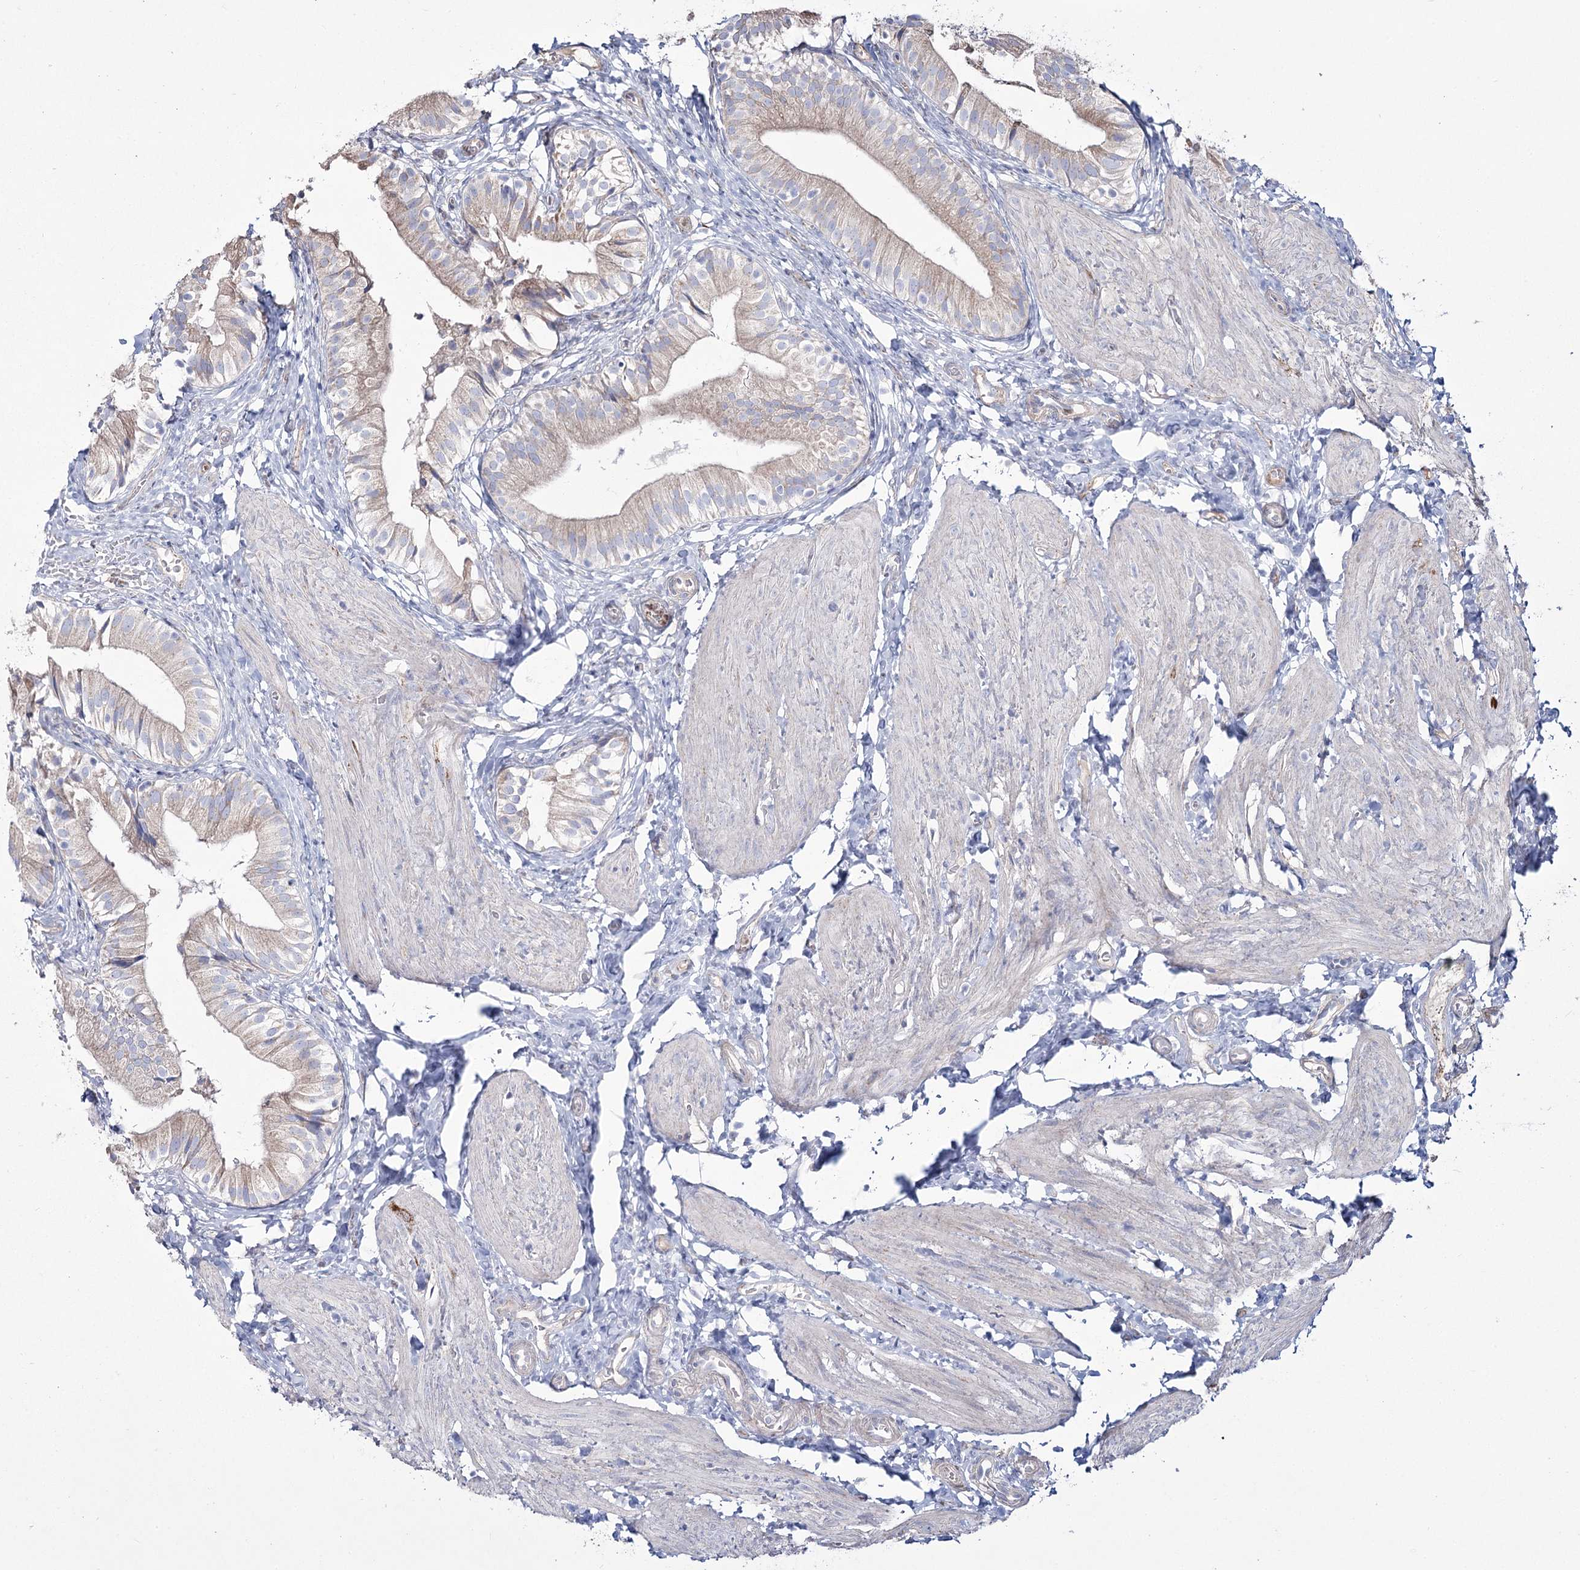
{"staining": {"intensity": "moderate", "quantity": "<25%", "location": "cytoplasmic/membranous"}, "tissue": "gallbladder", "cell_type": "Glandular cells", "image_type": "normal", "snomed": [{"axis": "morphology", "description": "Normal tissue, NOS"}, {"axis": "topography", "description": "Gallbladder"}], "caption": "Approximately <25% of glandular cells in normal human gallbladder show moderate cytoplasmic/membranous protein staining as visualized by brown immunohistochemical staining.", "gene": "ME3", "patient": {"sex": "female", "age": 47}}